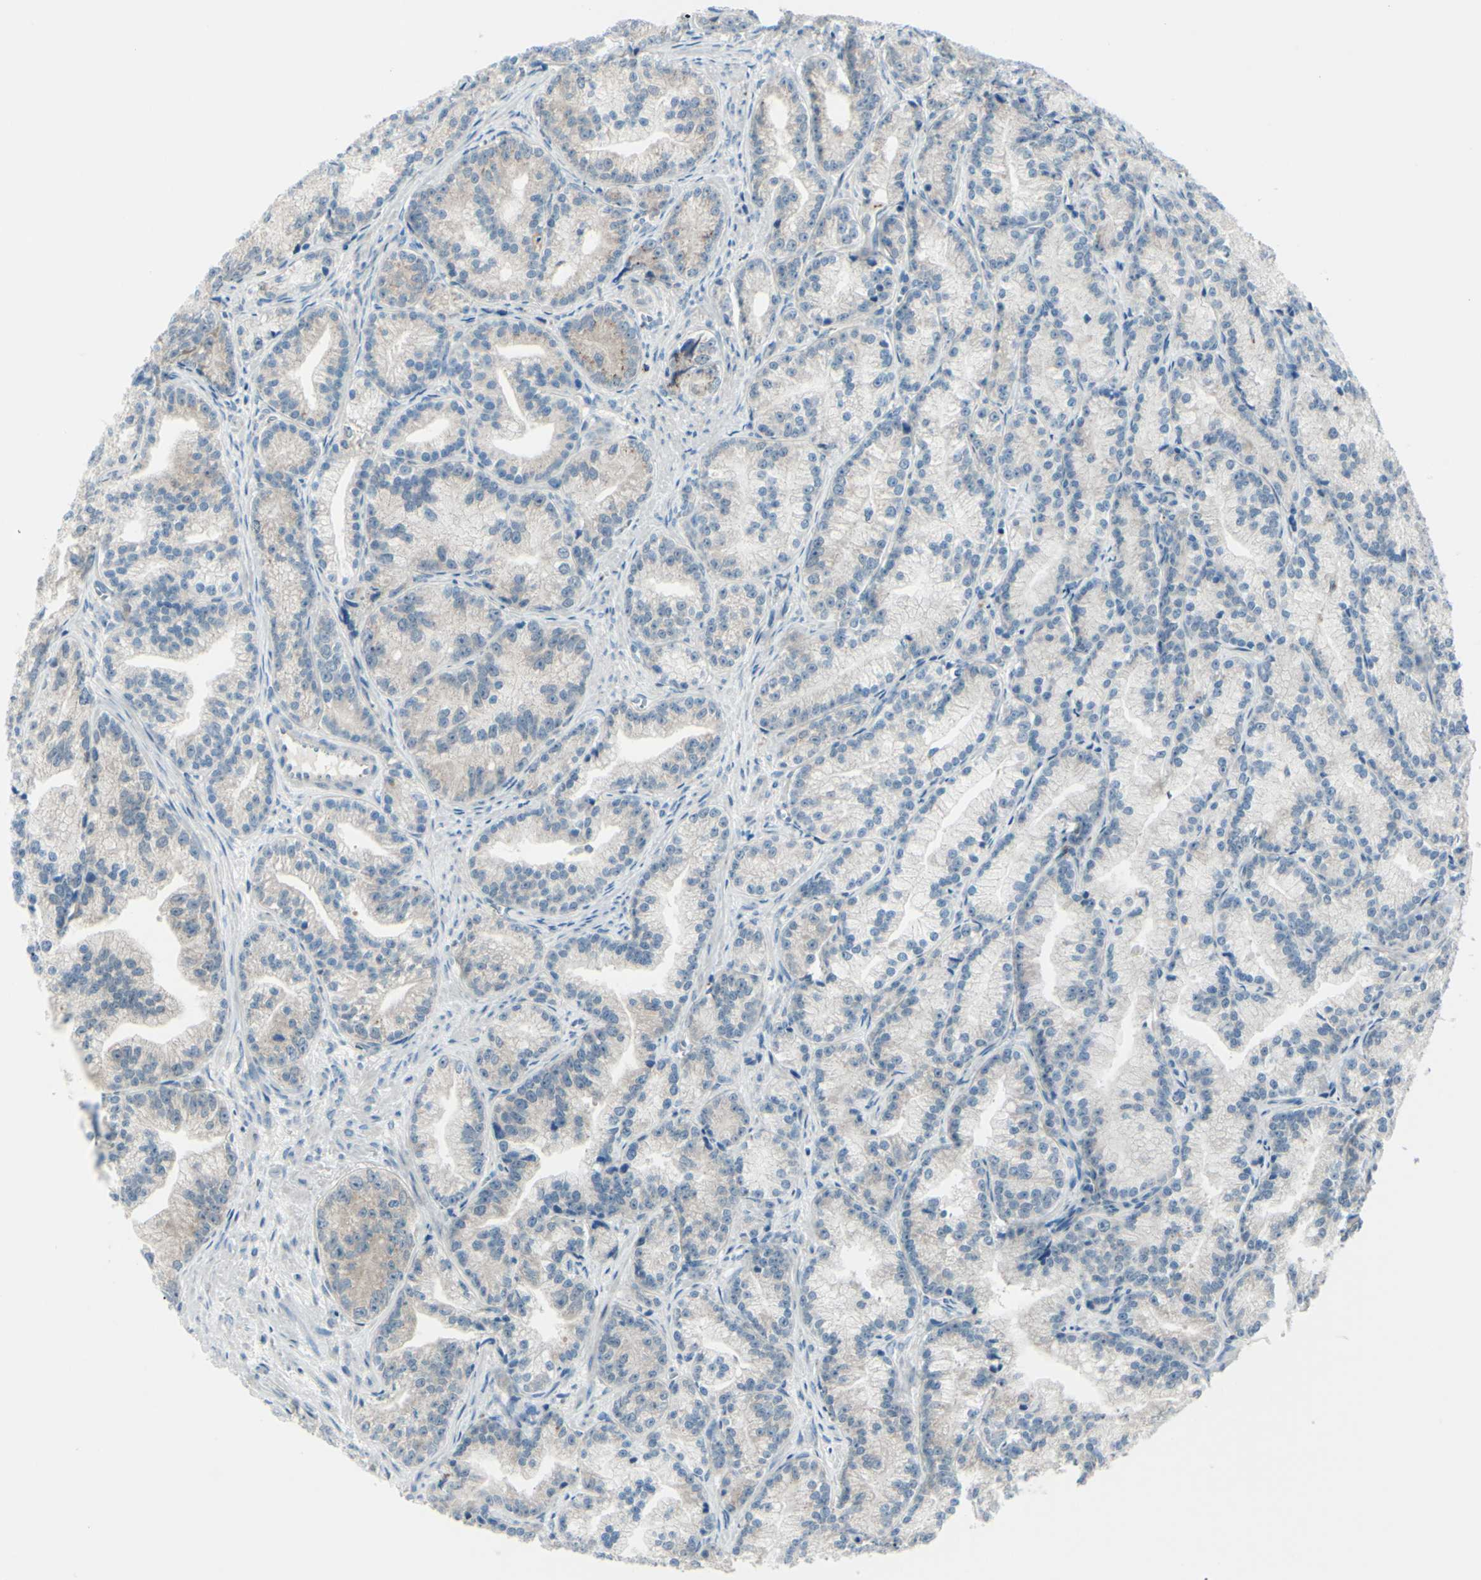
{"staining": {"intensity": "negative", "quantity": "none", "location": "none"}, "tissue": "prostate cancer", "cell_type": "Tumor cells", "image_type": "cancer", "snomed": [{"axis": "morphology", "description": "Adenocarcinoma, Low grade"}, {"axis": "topography", "description": "Prostate"}], "caption": "High magnification brightfield microscopy of prostate cancer (adenocarcinoma (low-grade)) stained with DAB (3,3'-diaminobenzidine) (brown) and counterstained with hematoxylin (blue): tumor cells show no significant positivity.", "gene": "B4GALT1", "patient": {"sex": "male", "age": 89}}